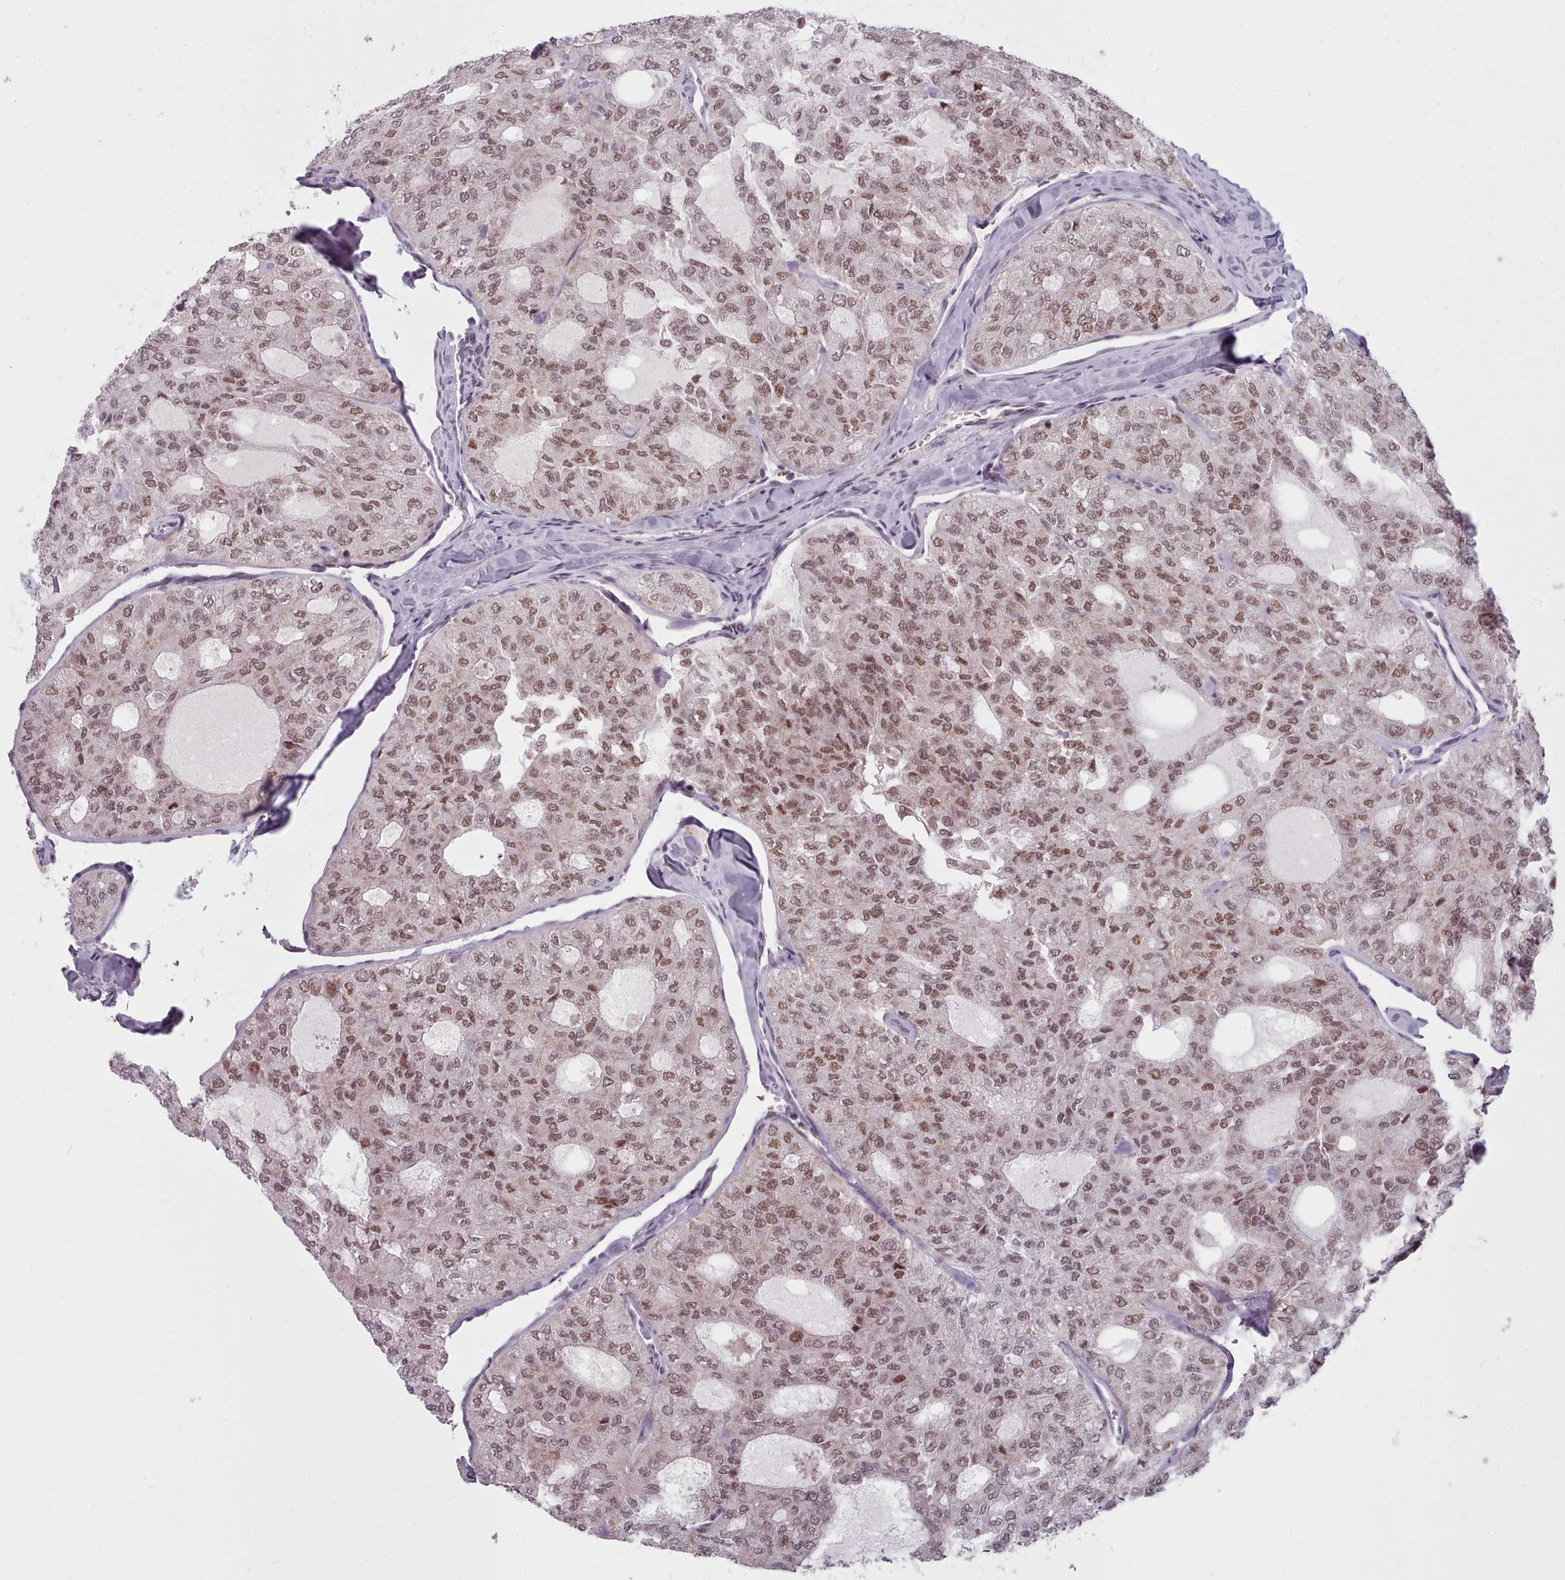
{"staining": {"intensity": "moderate", "quantity": ">75%", "location": "nuclear"}, "tissue": "thyroid cancer", "cell_type": "Tumor cells", "image_type": "cancer", "snomed": [{"axis": "morphology", "description": "Follicular adenoma carcinoma, NOS"}, {"axis": "topography", "description": "Thyroid gland"}], "caption": "Immunohistochemical staining of thyroid cancer exhibits medium levels of moderate nuclear protein positivity in about >75% of tumor cells.", "gene": "SRSF9", "patient": {"sex": "male", "age": 75}}